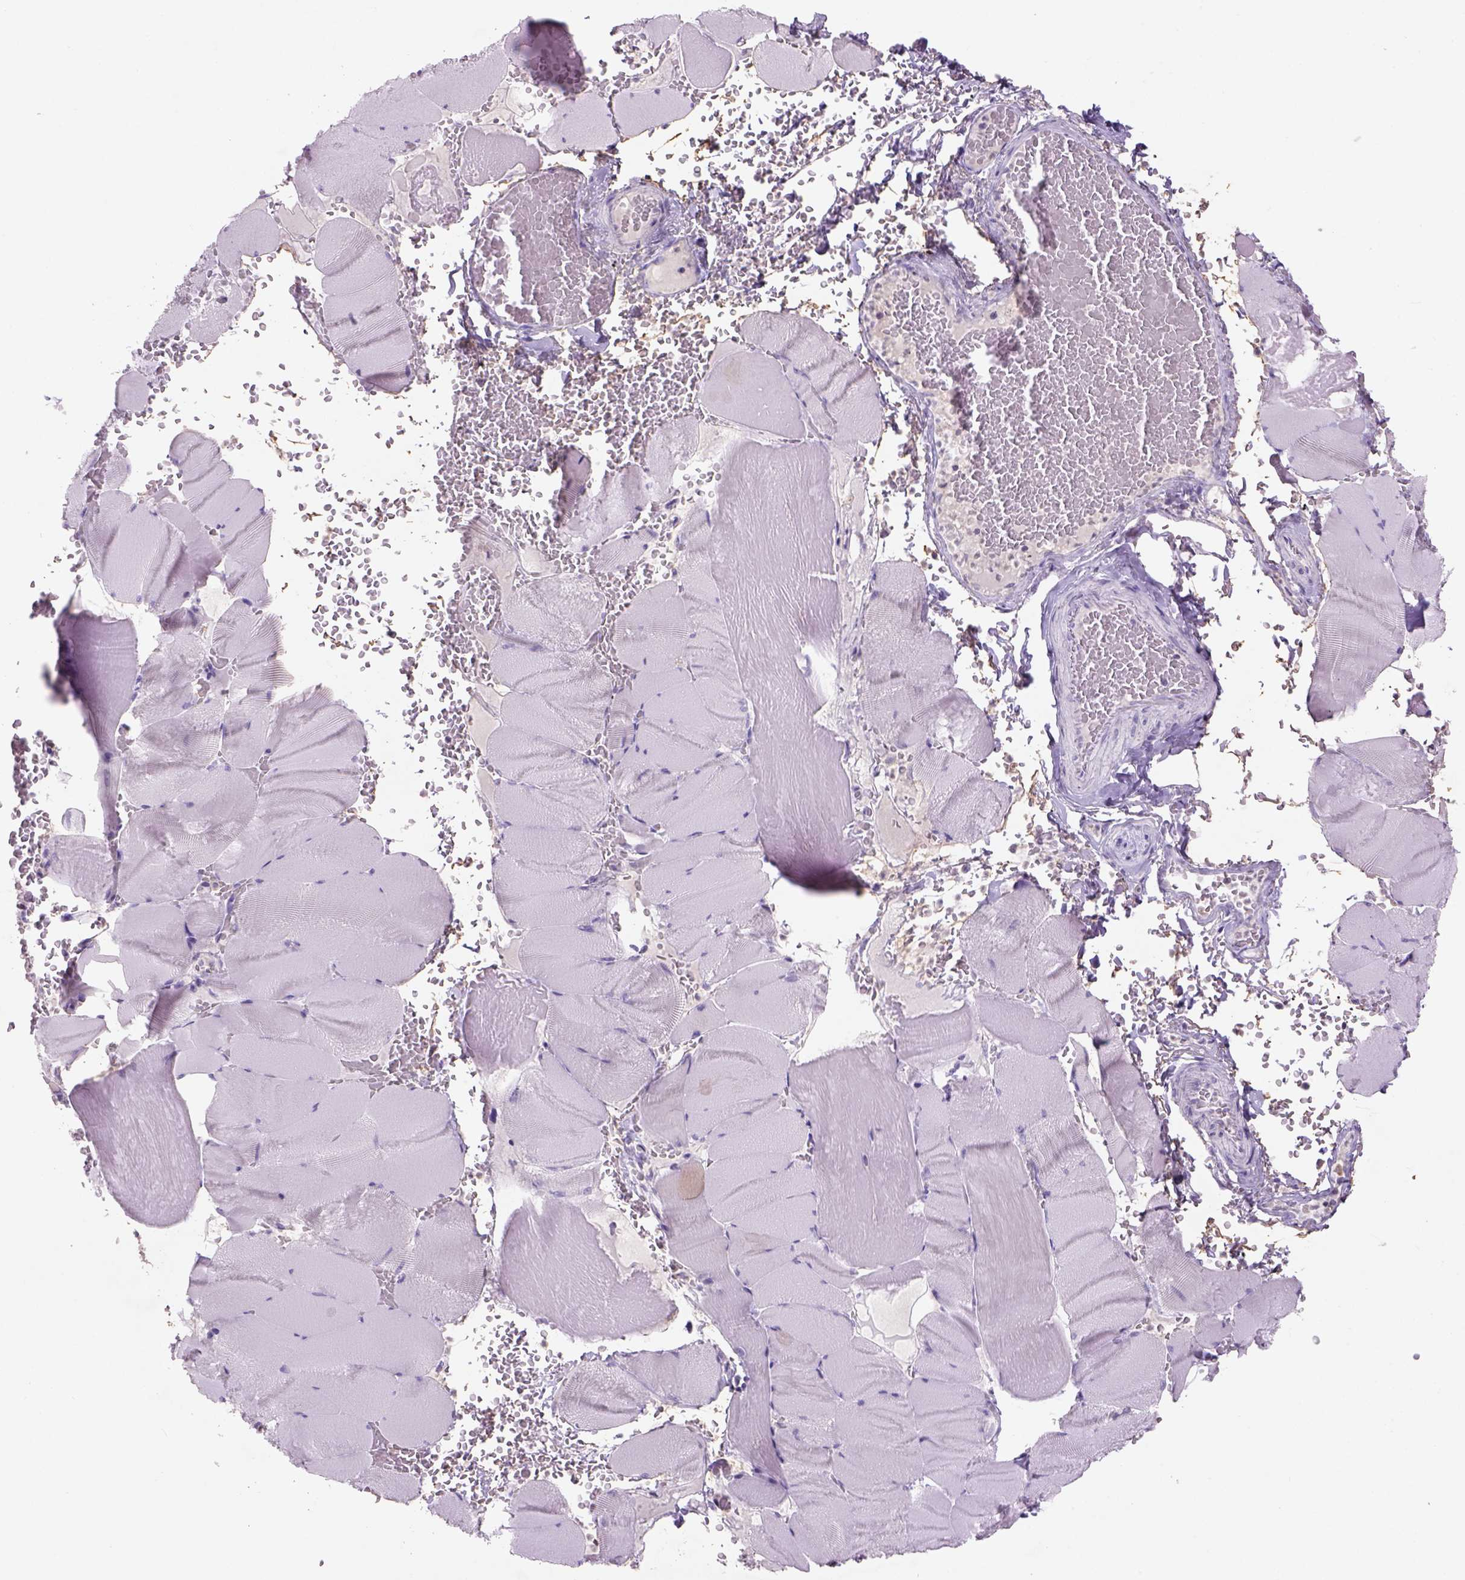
{"staining": {"intensity": "negative", "quantity": "none", "location": "none"}, "tissue": "skeletal muscle", "cell_type": "Myocytes", "image_type": "normal", "snomed": [{"axis": "morphology", "description": "Normal tissue, NOS"}, {"axis": "topography", "description": "Skeletal muscle"}], "caption": "Human skeletal muscle stained for a protein using immunohistochemistry displays no staining in myocytes.", "gene": "NAALAD2", "patient": {"sex": "male", "age": 56}}